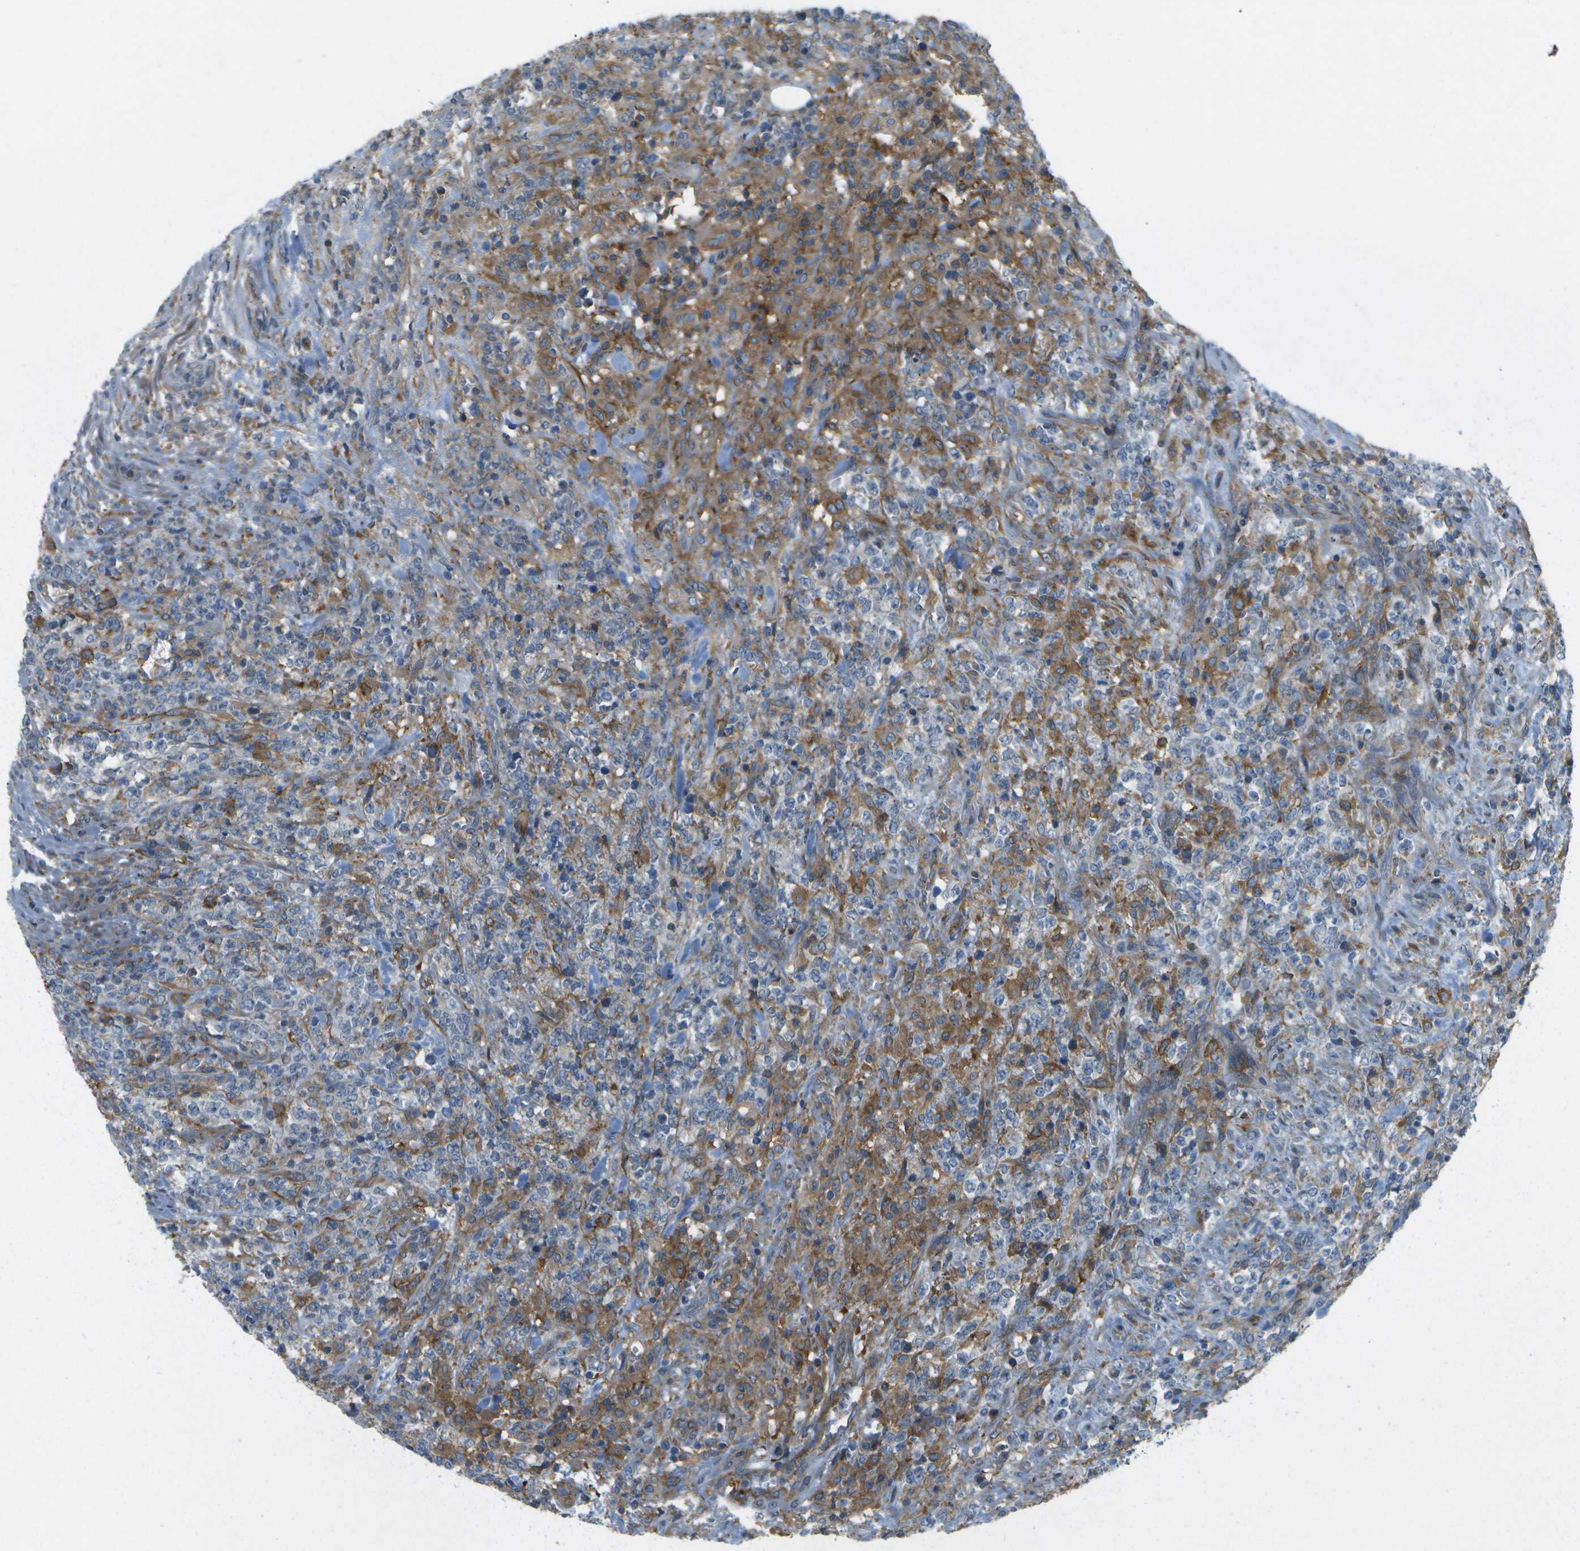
{"staining": {"intensity": "moderate", "quantity": "<25%", "location": "cytoplasmic/membranous"}, "tissue": "lymphoma", "cell_type": "Tumor cells", "image_type": "cancer", "snomed": [{"axis": "morphology", "description": "Malignant lymphoma, non-Hodgkin's type, High grade"}, {"axis": "topography", "description": "Soft tissue"}], "caption": "A brown stain highlights moderate cytoplasmic/membranous expression of a protein in human lymphoma tumor cells.", "gene": "WNK2", "patient": {"sex": "male", "age": 18}}